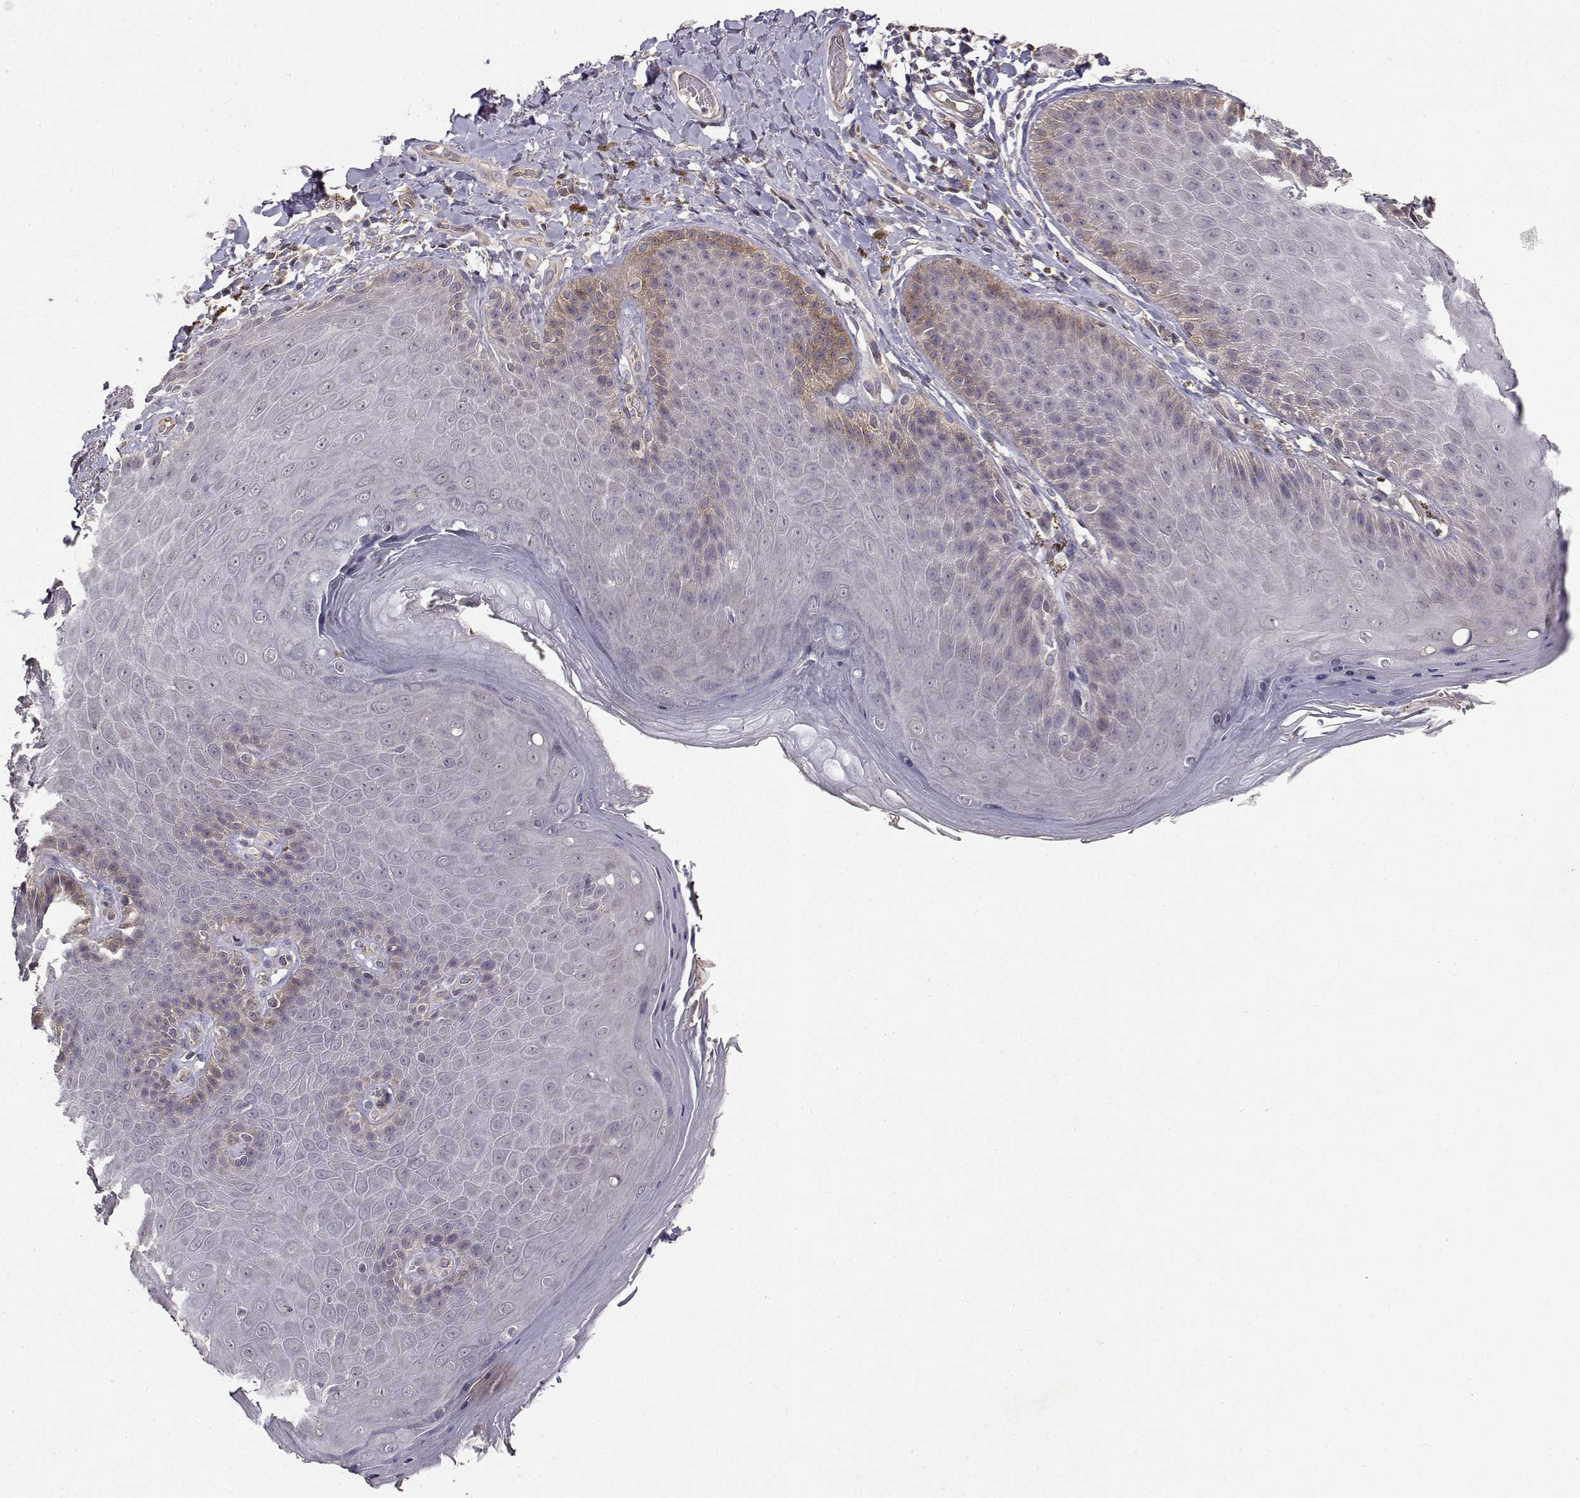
{"staining": {"intensity": "weak", "quantity": "<25%", "location": "cytoplasmic/membranous"}, "tissue": "skin", "cell_type": "Epidermal cells", "image_type": "normal", "snomed": [{"axis": "morphology", "description": "Normal tissue, NOS"}, {"axis": "topography", "description": "Anal"}], "caption": "Immunohistochemistry (IHC) of normal skin reveals no positivity in epidermal cells. (Stains: DAB immunohistochemistry with hematoxylin counter stain, Microscopy: brightfield microscopy at high magnification).", "gene": "IFITM1", "patient": {"sex": "male", "age": 53}}